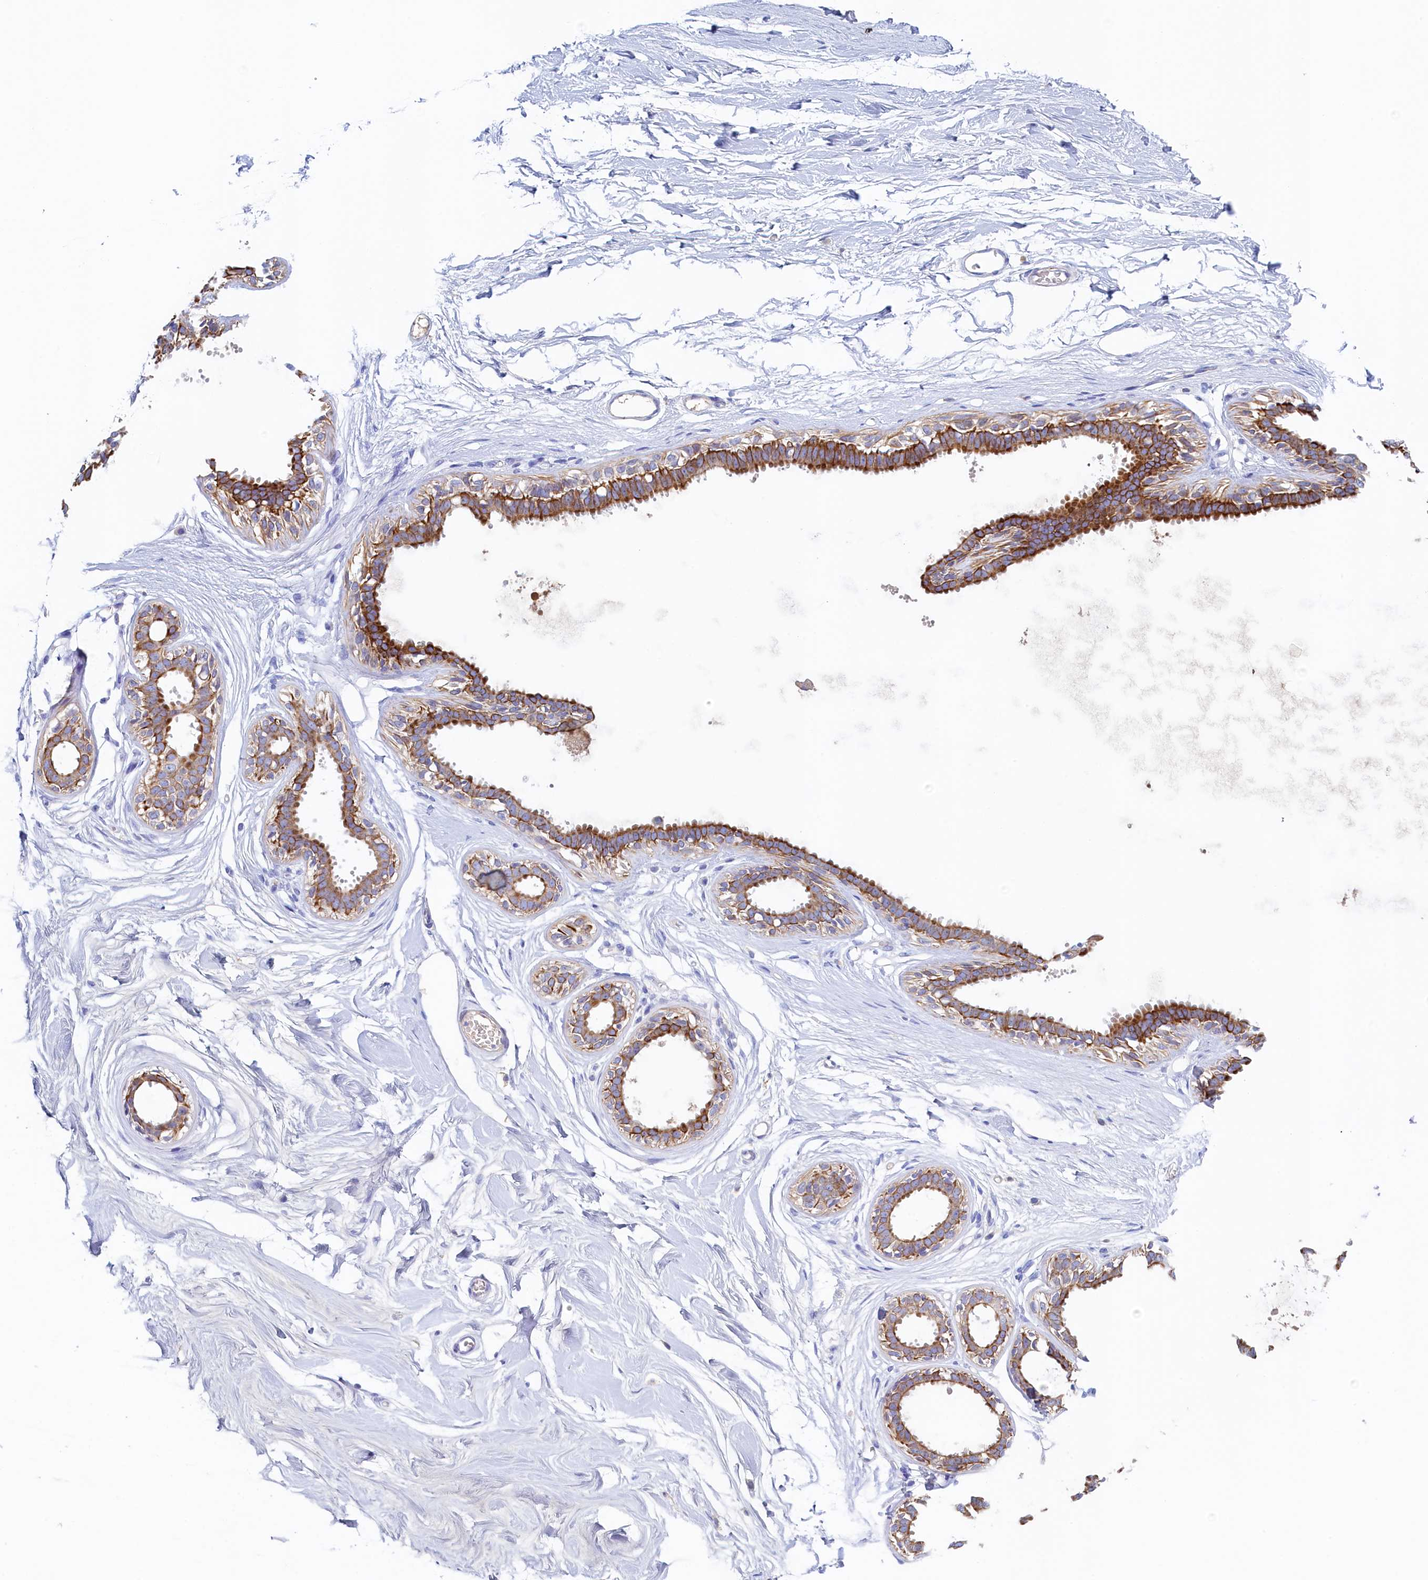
{"staining": {"intensity": "negative", "quantity": "none", "location": "none"}, "tissue": "breast", "cell_type": "Adipocytes", "image_type": "normal", "snomed": [{"axis": "morphology", "description": "Normal tissue, NOS"}, {"axis": "topography", "description": "Breast"}], "caption": "Immunohistochemical staining of benign human breast exhibits no significant expression in adipocytes.", "gene": "GUCA1C", "patient": {"sex": "female", "age": 45}}